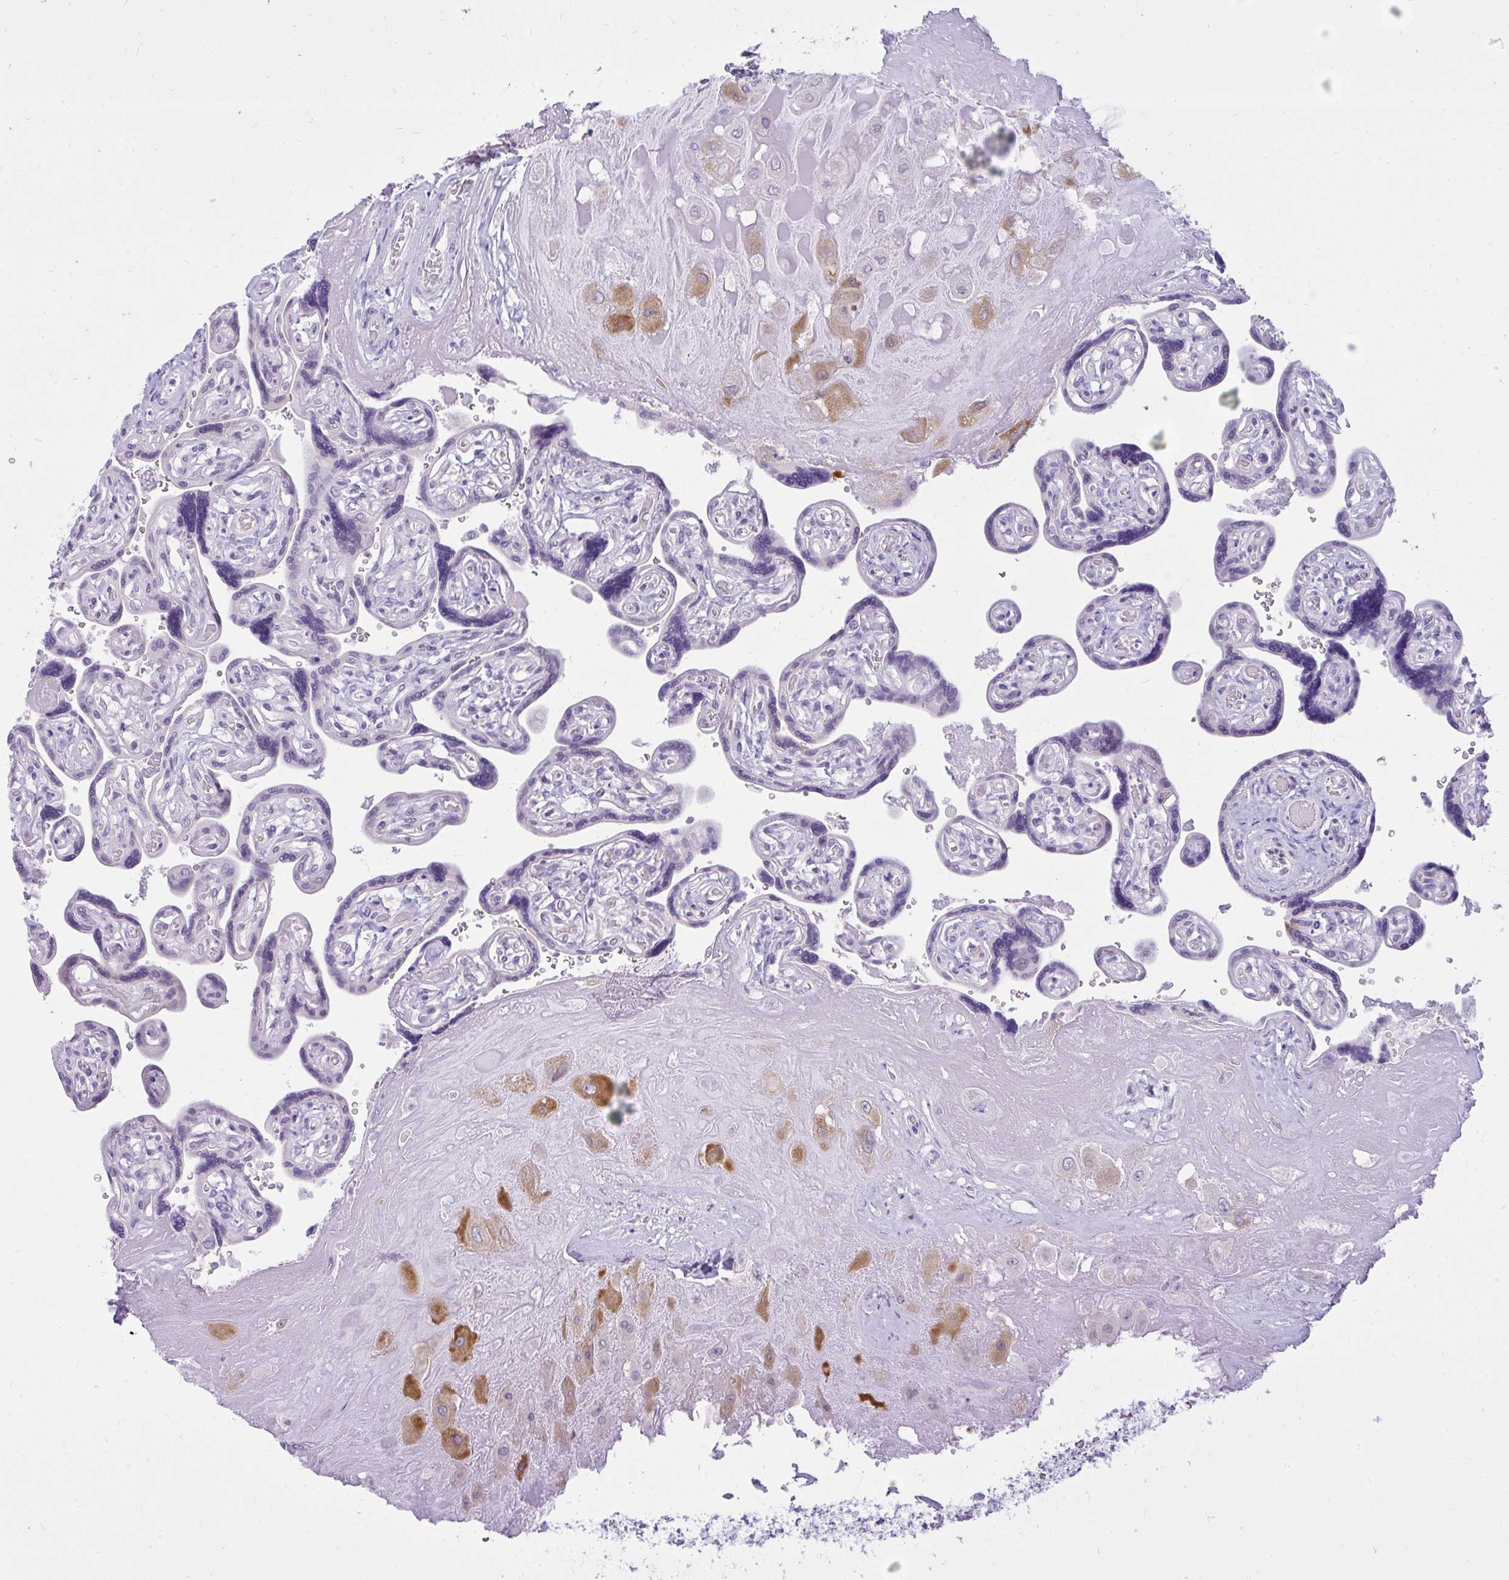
{"staining": {"intensity": "moderate", "quantity": "<25%", "location": "cytoplasmic/membranous"}, "tissue": "placenta", "cell_type": "Trophoblastic cells", "image_type": "normal", "snomed": [{"axis": "morphology", "description": "Normal tissue, NOS"}, {"axis": "topography", "description": "Placenta"}], "caption": "Immunohistochemical staining of unremarkable human placenta exhibits moderate cytoplasmic/membranous protein positivity in approximately <25% of trophoblastic cells. (DAB (3,3'-diaminobenzidine) = brown stain, brightfield microscopy at high magnification).", "gene": "PRAP1", "patient": {"sex": "female", "age": 32}}